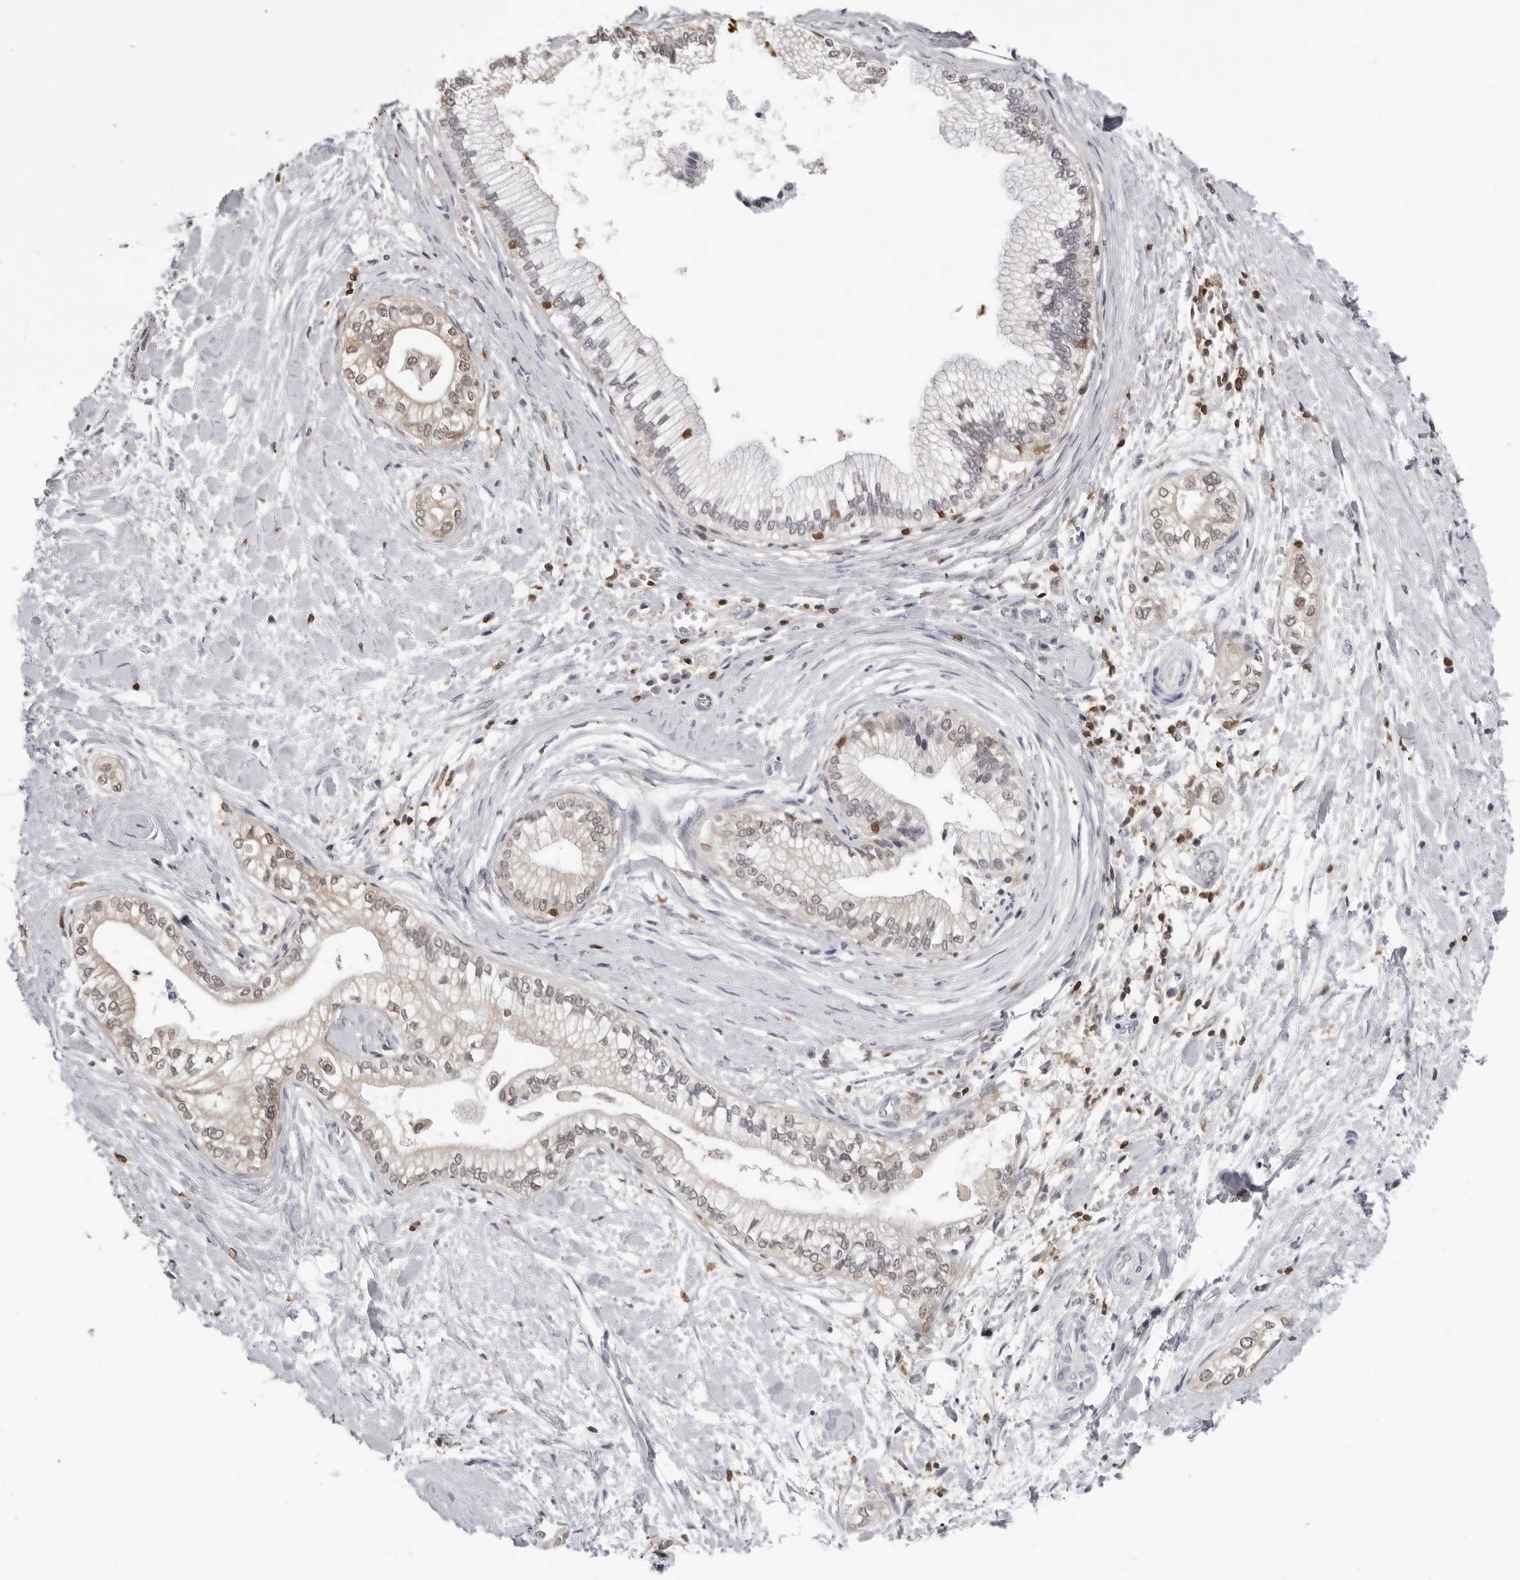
{"staining": {"intensity": "weak", "quantity": "25%-75%", "location": "cytoplasmic/membranous,nuclear"}, "tissue": "pancreatic cancer", "cell_type": "Tumor cells", "image_type": "cancer", "snomed": [{"axis": "morphology", "description": "Adenocarcinoma, NOS"}, {"axis": "topography", "description": "Pancreas"}], "caption": "High-magnification brightfield microscopy of adenocarcinoma (pancreatic) stained with DAB (brown) and counterstained with hematoxylin (blue). tumor cells exhibit weak cytoplasmic/membranous and nuclear positivity is present in about25%-75% of cells. (brown staining indicates protein expression, while blue staining denotes nuclei).", "gene": "HSPH1", "patient": {"sex": "male", "age": 68}}